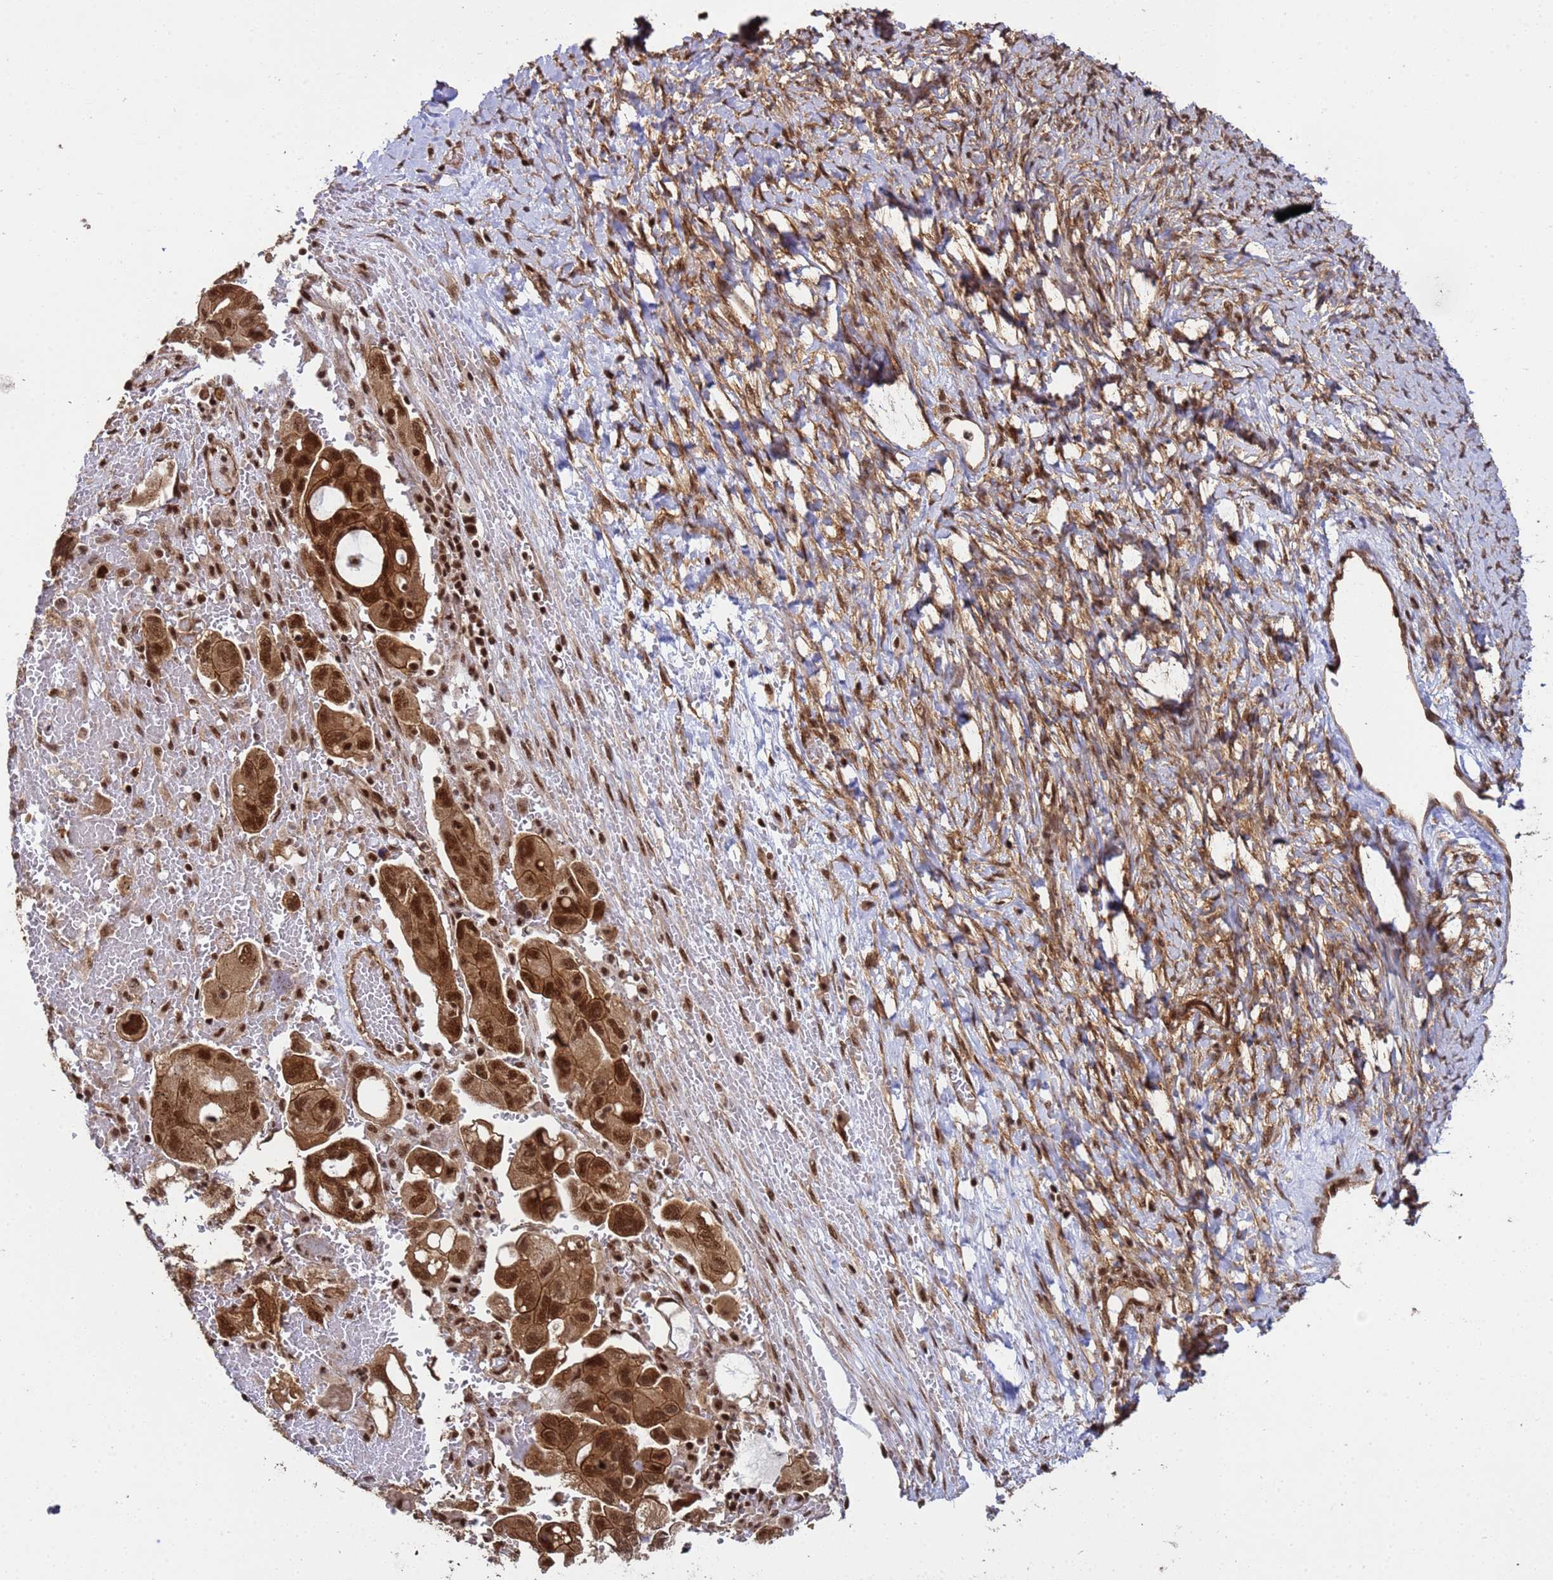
{"staining": {"intensity": "strong", "quantity": ">75%", "location": "cytoplasmic/membranous,nuclear"}, "tissue": "ovarian cancer", "cell_type": "Tumor cells", "image_type": "cancer", "snomed": [{"axis": "morphology", "description": "Carcinoma, NOS"}, {"axis": "morphology", "description": "Cystadenocarcinoma, serous, NOS"}, {"axis": "topography", "description": "Ovary"}], "caption": "Ovarian cancer tissue shows strong cytoplasmic/membranous and nuclear staining in approximately >75% of tumor cells", "gene": "SYF2", "patient": {"sex": "female", "age": 69}}